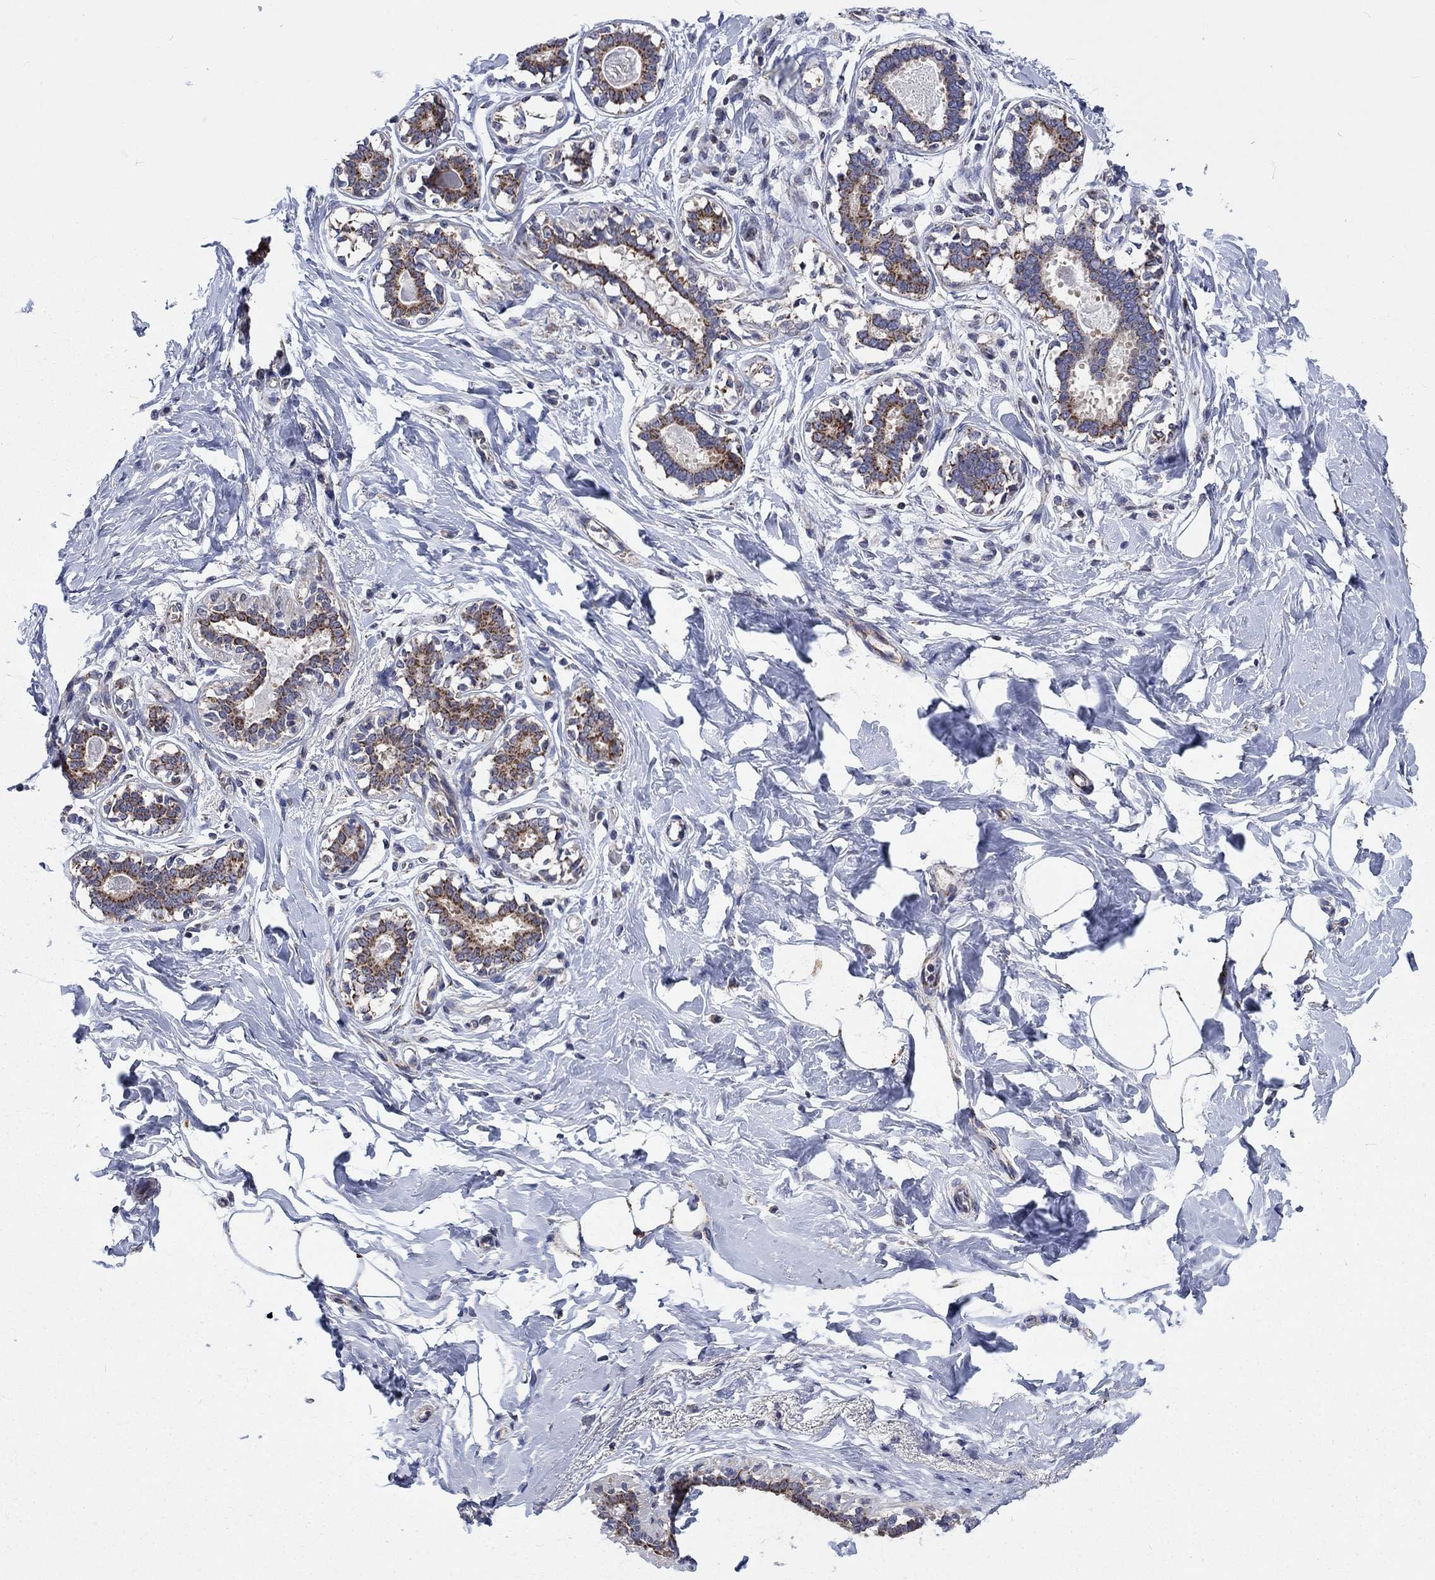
{"staining": {"intensity": "negative", "quantity": "none", "location": "none"}, "tissue": "breast", "cell_type": "Adipocytes", "image_type": "normal", "snomed": [{"axis": "morphology", "description": "Normal tissue, NOS"}, {"axis": "morphology", "description": "Lobular carcinoma, in situ"}, {"axis": "topography", "description": "Breast"}], "caption": "There is no significant positivity in adipocytes of breast. (Immunohistochemistry (ihc), brightfield microscopy, high magnification).", "gene": "NME7", "patient": {"sex": "female", "age": 35}}